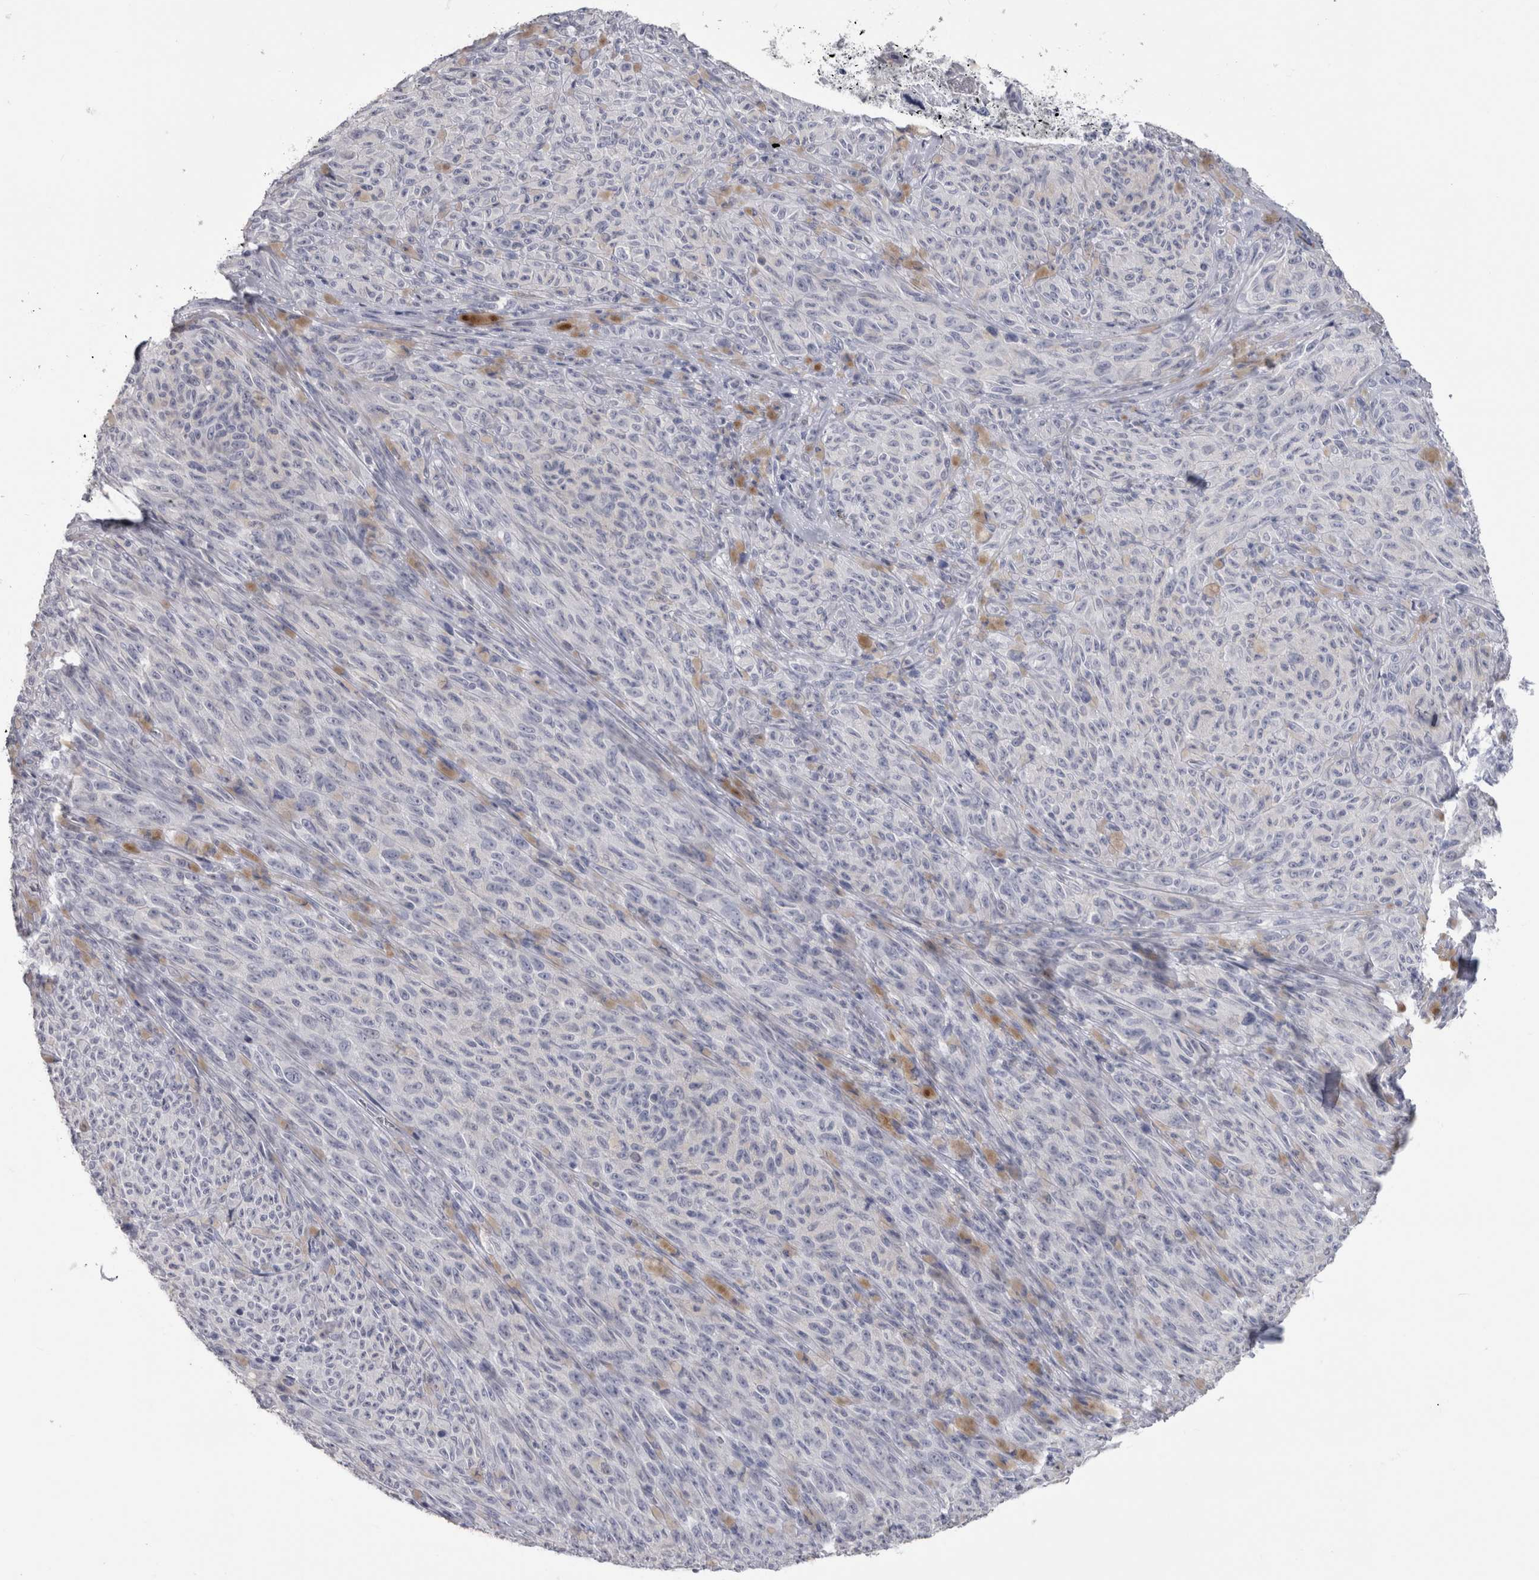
{"staining": {"intensity": "negative", "quantity": "none", "location": "none"}, "tissue": "melanoma", "cell_type": "Tumor cells", "image_type": "cancer", "snomed": [{"axis": "morphology", "description": "Malignant melanoma, NOS"}, {"axis": "topography", "description": "Skin"}], "caption": "DAB (3,3'-diaminobenzidine) immunohistochemical staining of melanoma exhibits no significant staining in tumor cells.", "gene": "PTH", "patient": {"sex": "female", "age": 82}}